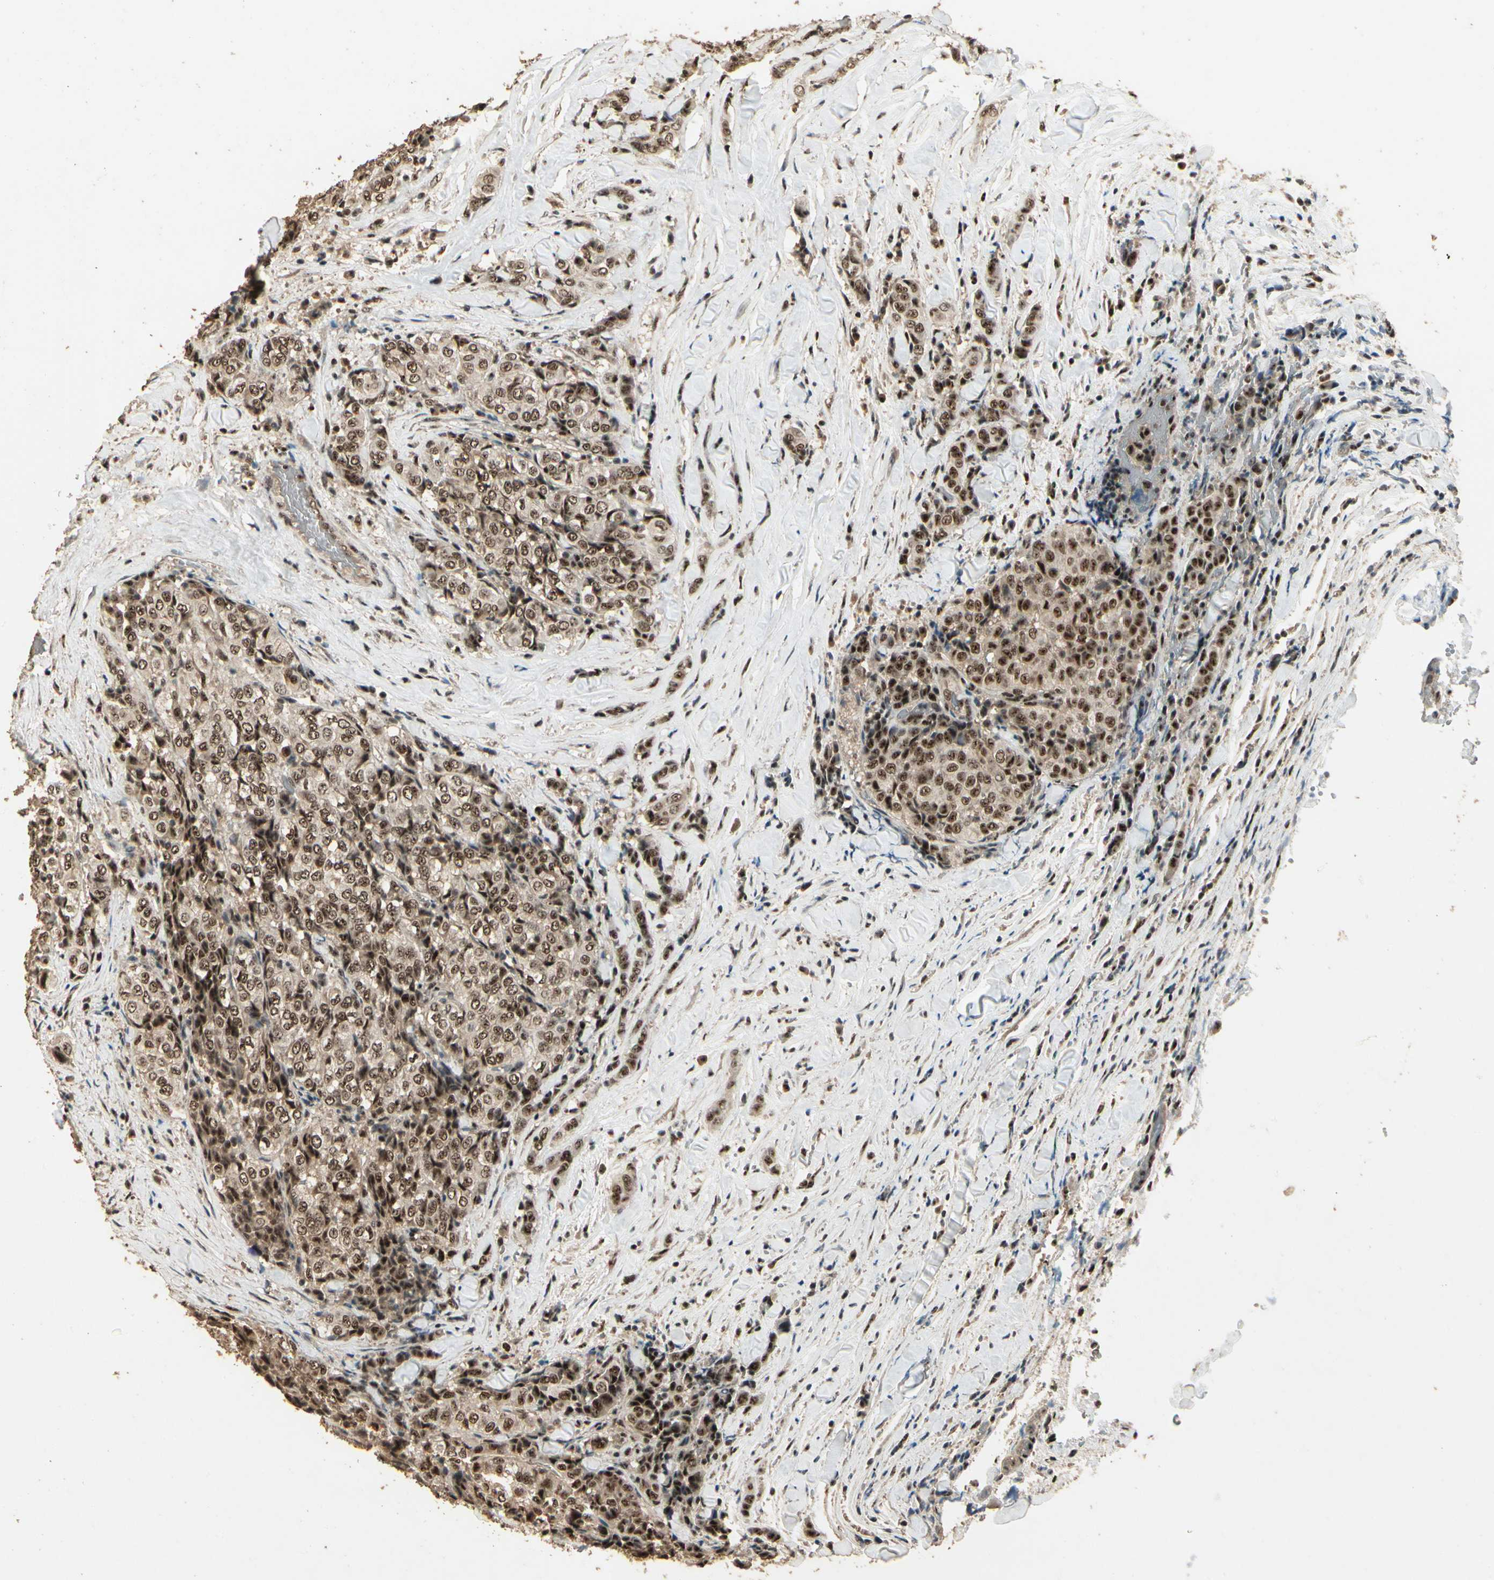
{"staining": {"intensity": "moderate", "quantity": ">75%", "location": "cytoplasmic/membranous,nuclear"}, "tissue": "thyroid cancer", "cell_type": "Tumor cells", "image_type": "cancer", "snomed": [{"axis": "morphology", "description": "Normal tissue, NOS"}, {"axis": "morphology", "description": "Papillary adenocarcinoma, NOS"}, {"axis": "topography", "description": "Thyroid gland"}], "caption": "Thyroid cancer stained for a protein (brown) displays moderate cytoplasmic/membranous and nuclear positive positivity in approximately >75% of tumor cells.", "gene": "RBM25", "patient": {"sex": "female", "age": 30}}